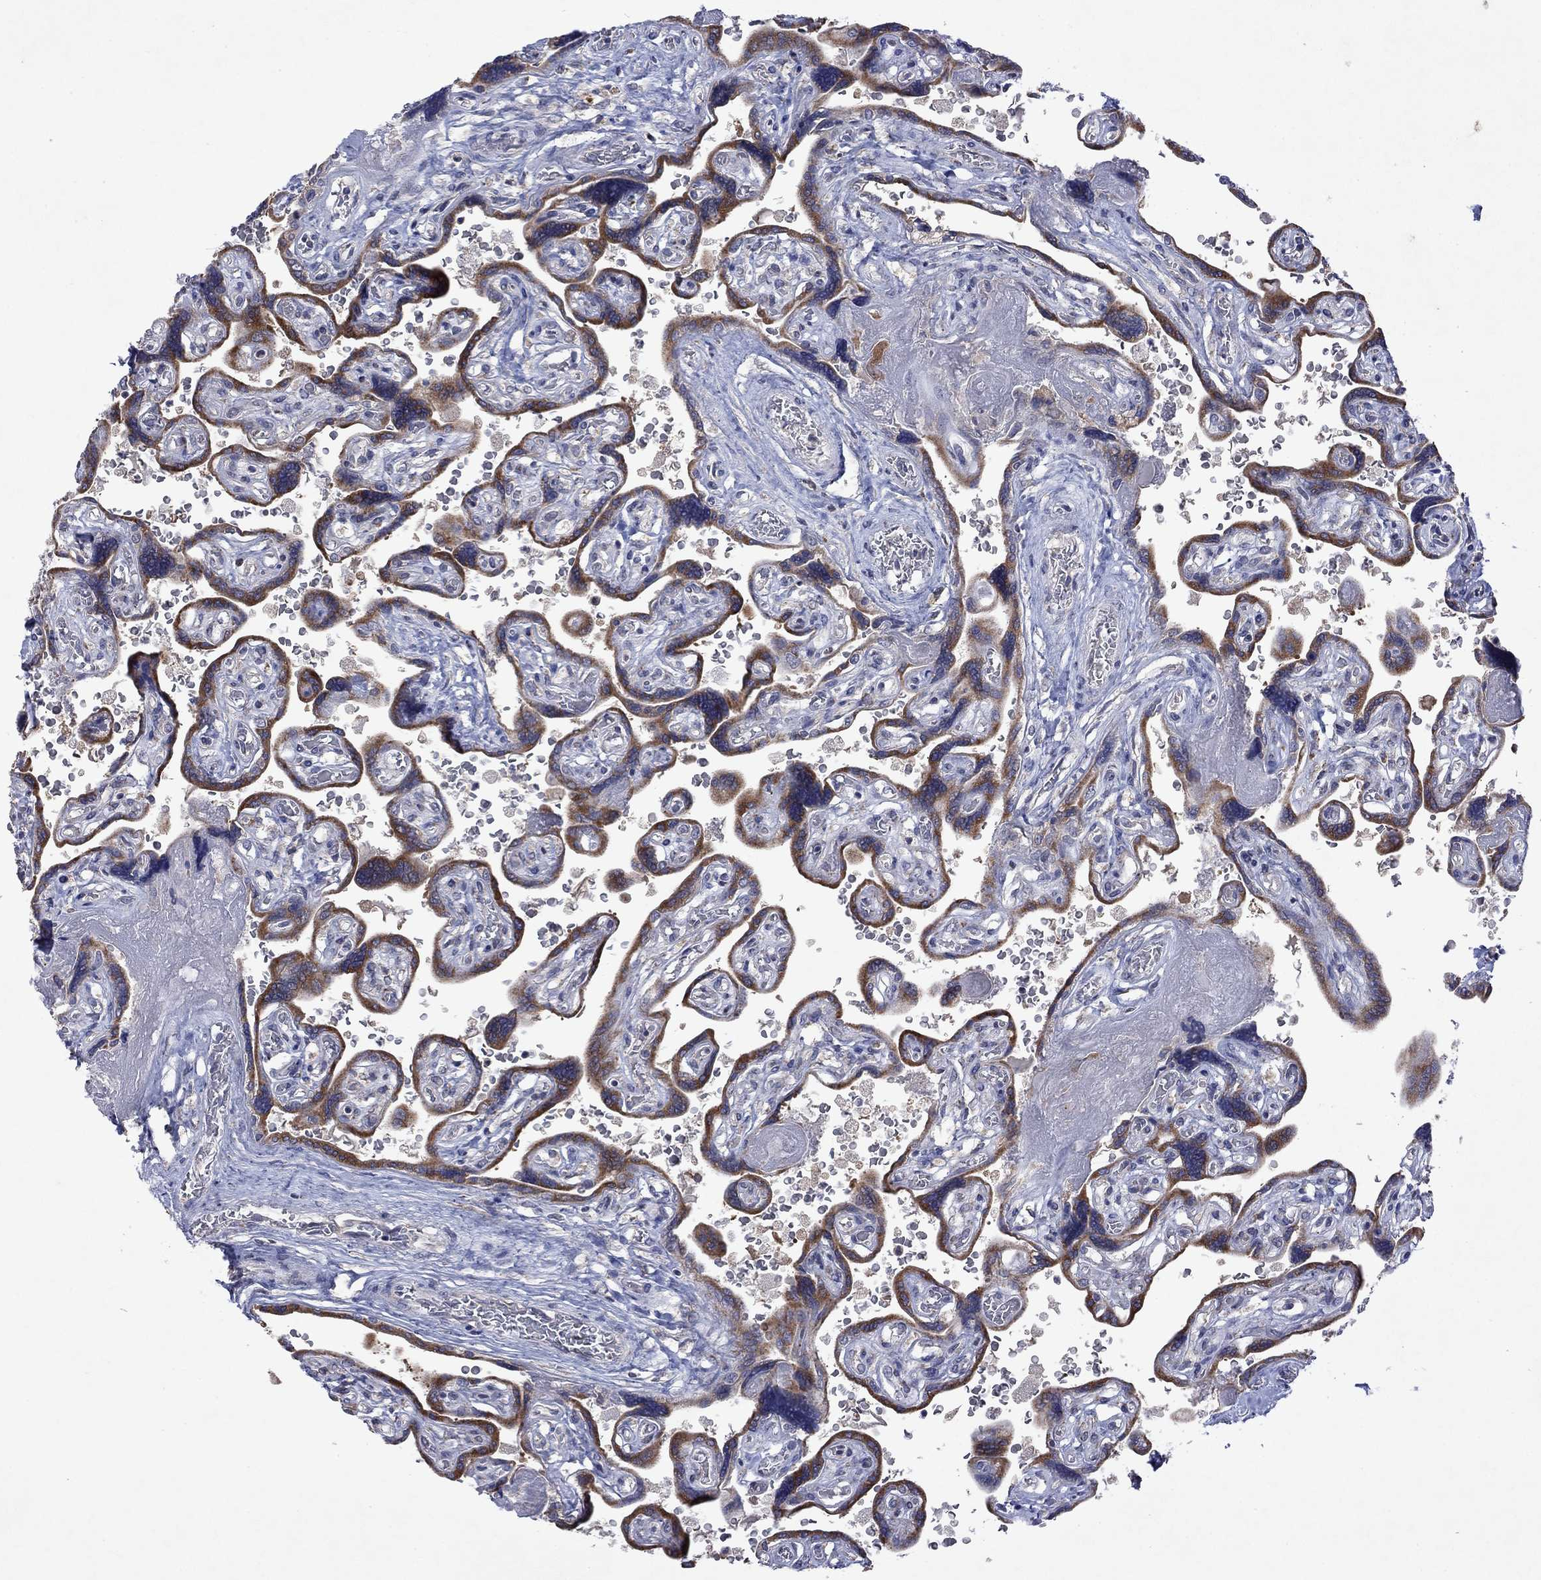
{"staining": {"intensity": "moderate", "quantity": "25%-75%", "location": "cytoplasmic/membranous"}, "tissue": "placenta", "cell_type": "Decidual cells", "image_type": "normal", "snomed": [{"axis": "morphology", "description": "Normal tissue, NOS"}, {"axis": "topography", "description": "Placenta"}], "caption": "Immunohistochemistry of normal human placenta shows medium levels of moderate cytoplasmic/membranous expression in approximately 25%-75% of decidual cells. Using DAB (brown) and hematoxylin (blue) stains, captured at high magnification using brightfield microscopy.", "gene": "TMEM97", "patient": {"sex": "female", "age": 32}}